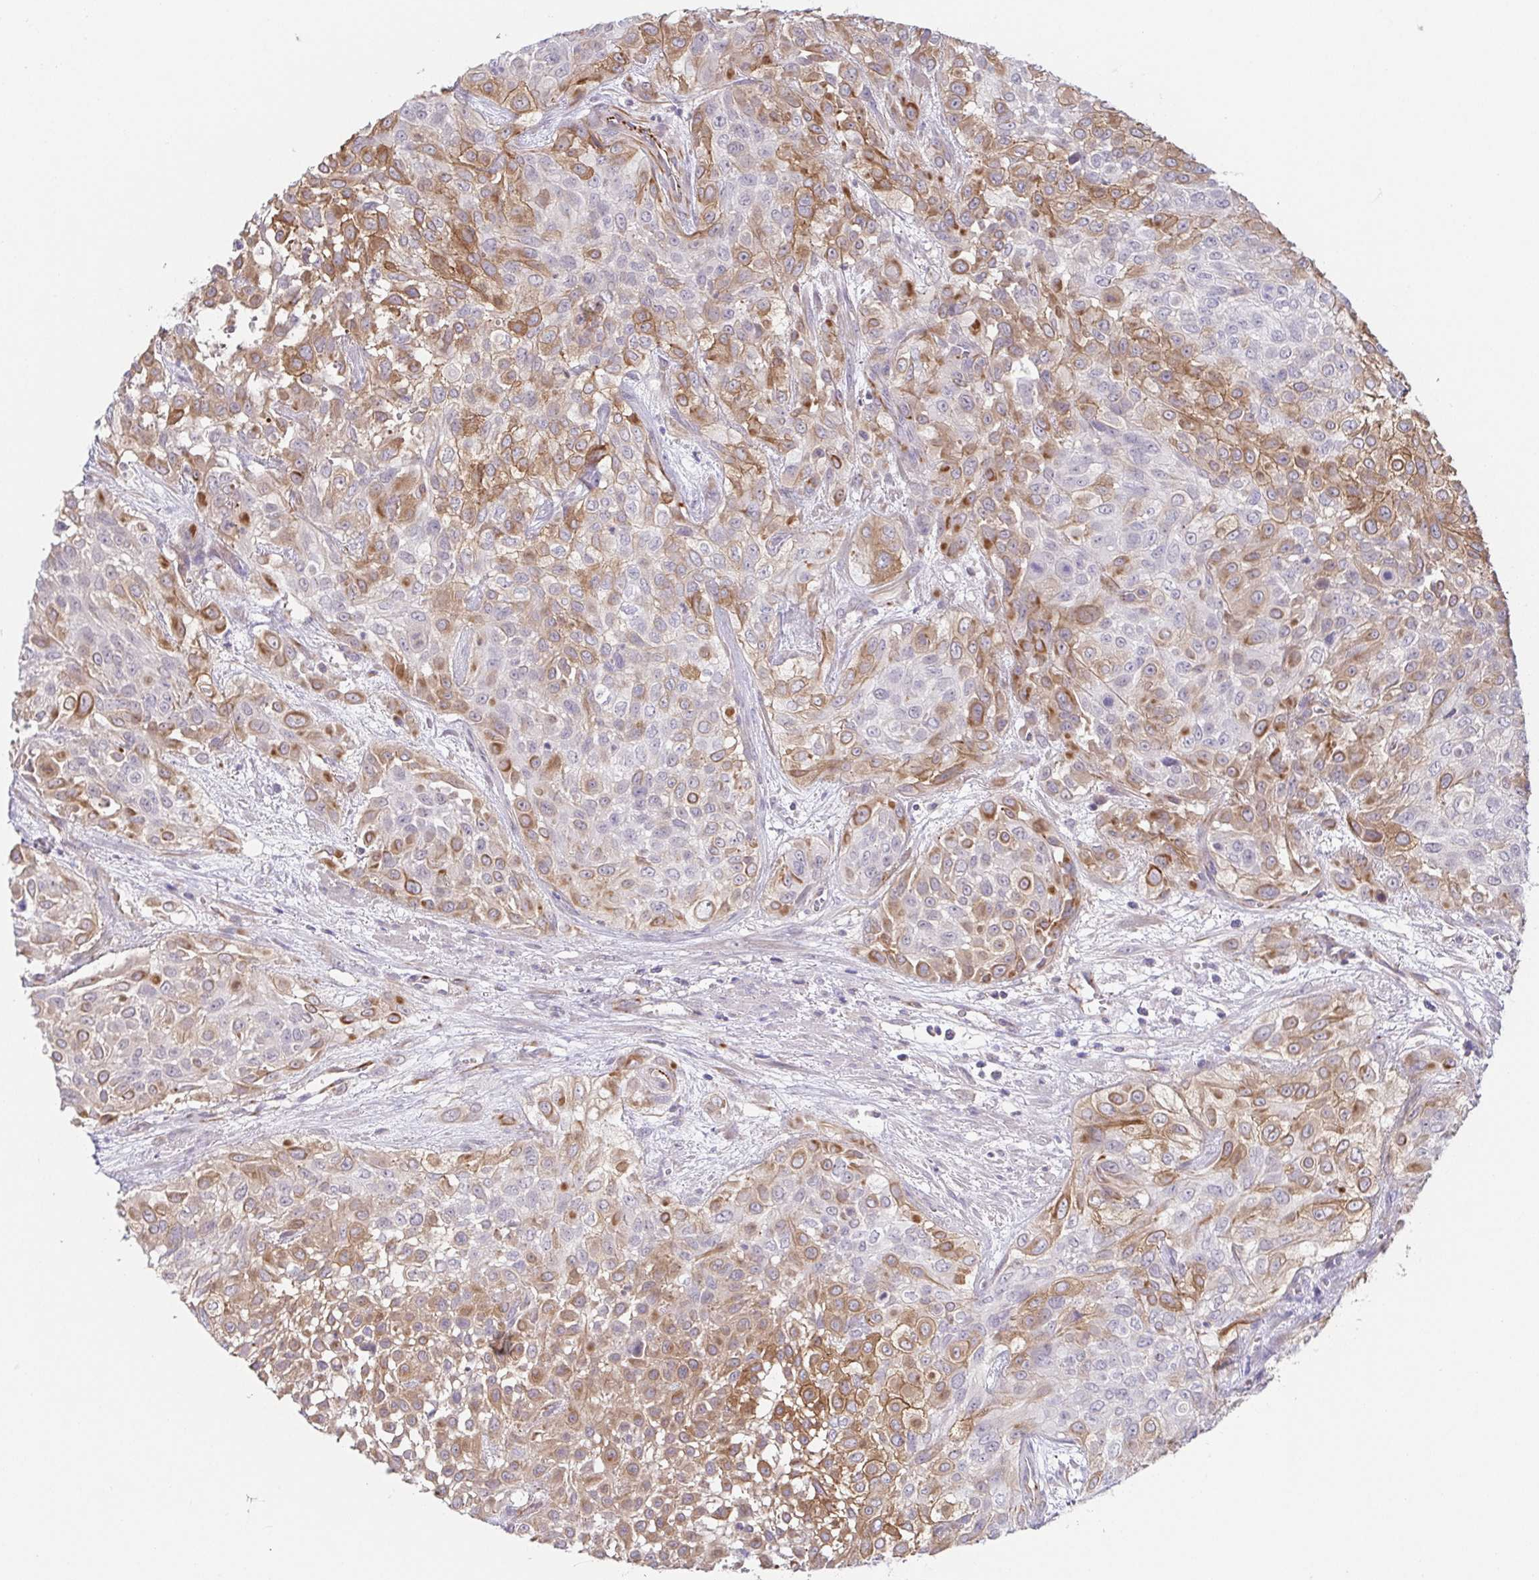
{"staining": {"intensity": "moderate", "quantity": "25%-75%", "location": "cytoplasmic/membranous"}, "tissue": "urothelial cancer", "cell_type": "Tumor cells", "image_type": "cancer", "snomed": [{"axis": "morphology", "description": "Urothelial carcinoma, High grade"}, {"axis": "topography", "description": "Urinary bladder"}], "caption": "Protein expression analysis of urothelial cancer shows moderate cytoplasmic/membranous expression in about 25%-75% of tumor cells. (DAB (3,3'-diaminobenzidine) IHC, brown staining for protein, blue staining for nuclei).", "gene": "COL17A1", "patient": {"sex": "male", "age": 57}}